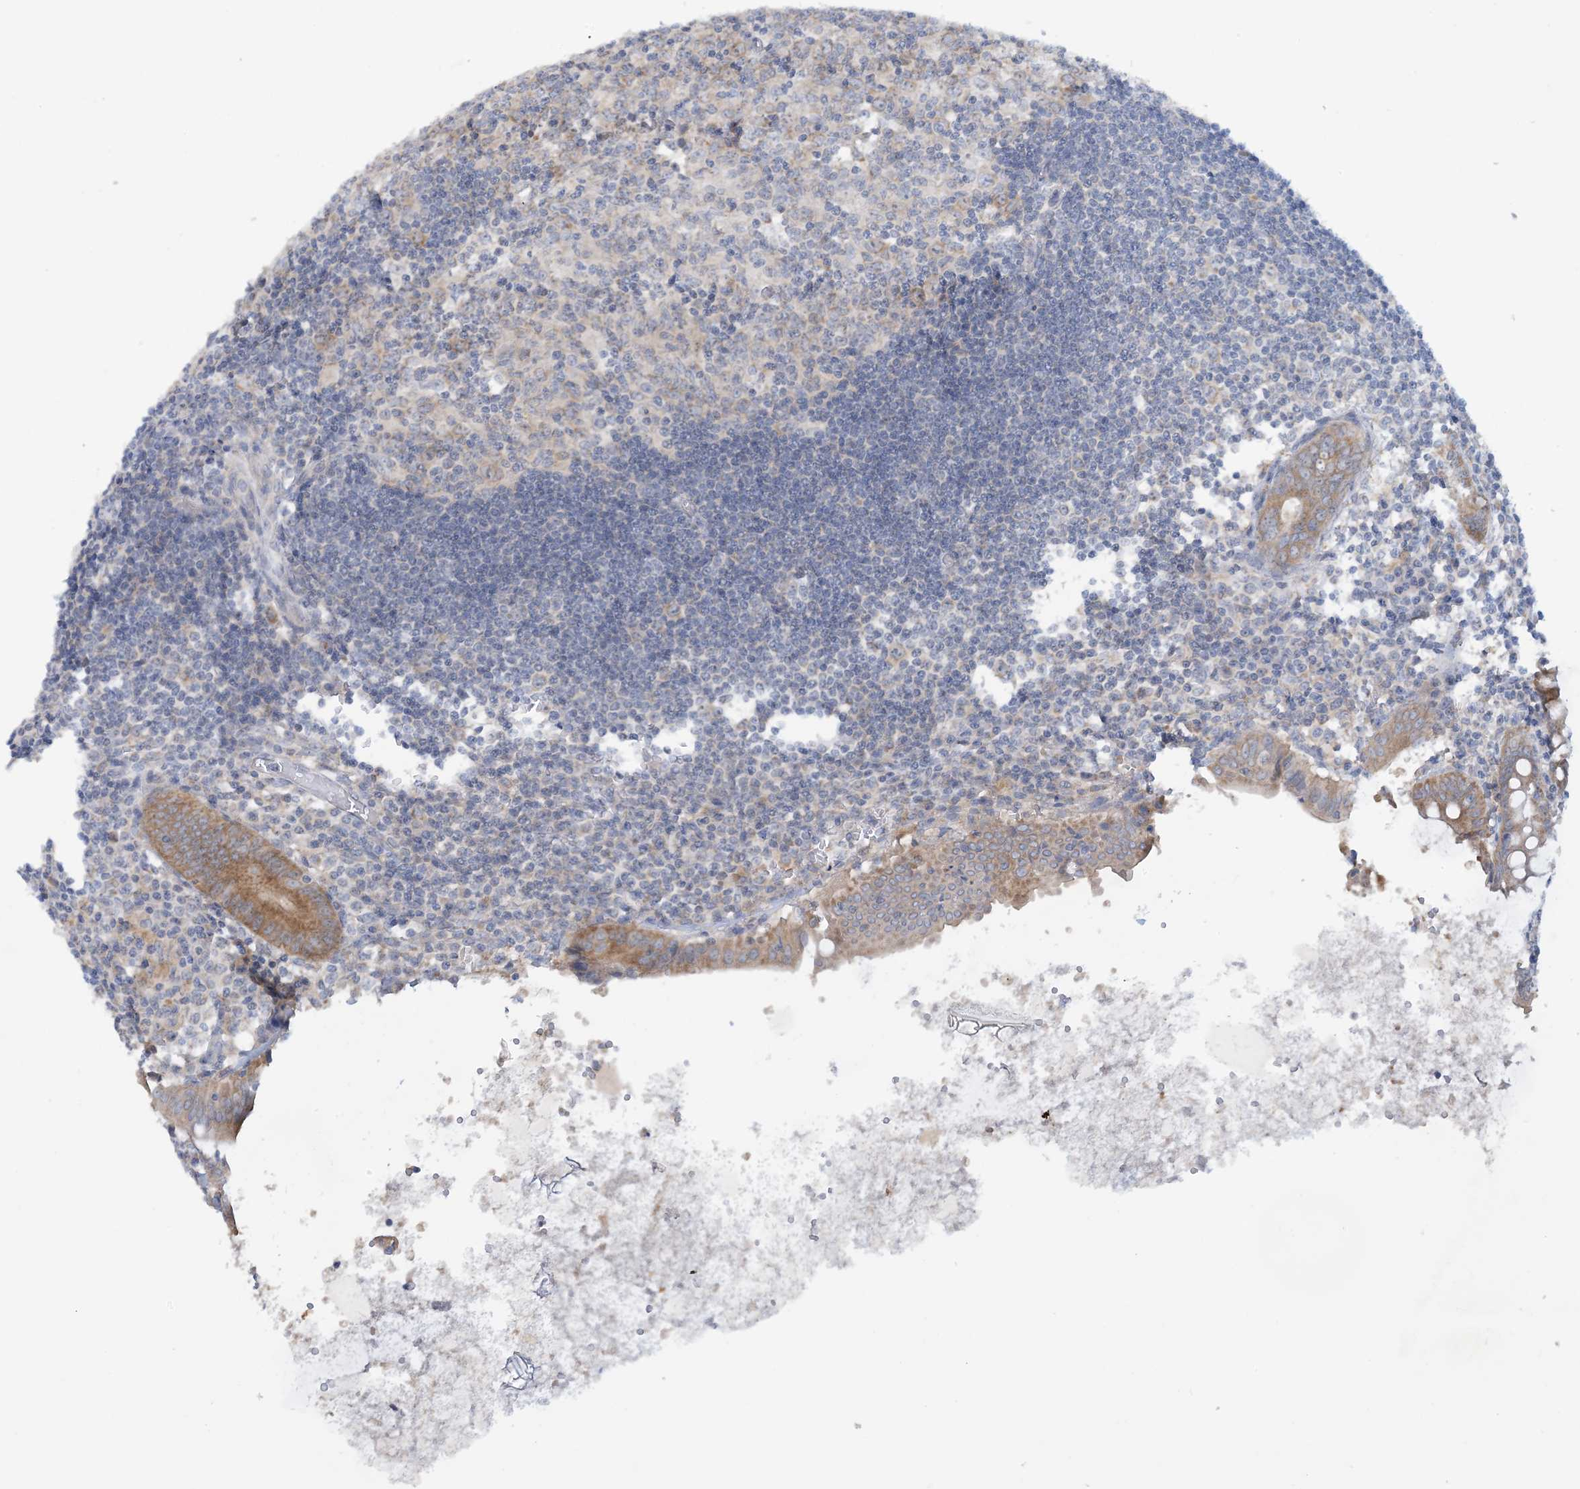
{"staining": {"intensity": "moderate", "quantity": ">75%", "location": "cytoplasmic/membranous"}, "tissue": "appendix", "cell_type": "Glandular cells", "image_type": "normal", "snomed": [{"axis": "morphology", "description": "Normal tissue, NOS"}, {"axis": "topography", "description": "Appendix"}], "caption": "Immunohistochemical staining of normal human appendix displays moderate cytoplasmic/membranous protein positivity in about >75% of glandular cells.", "gene": "MRPS18A", "patient": {"sex": "female", "age": 54}}